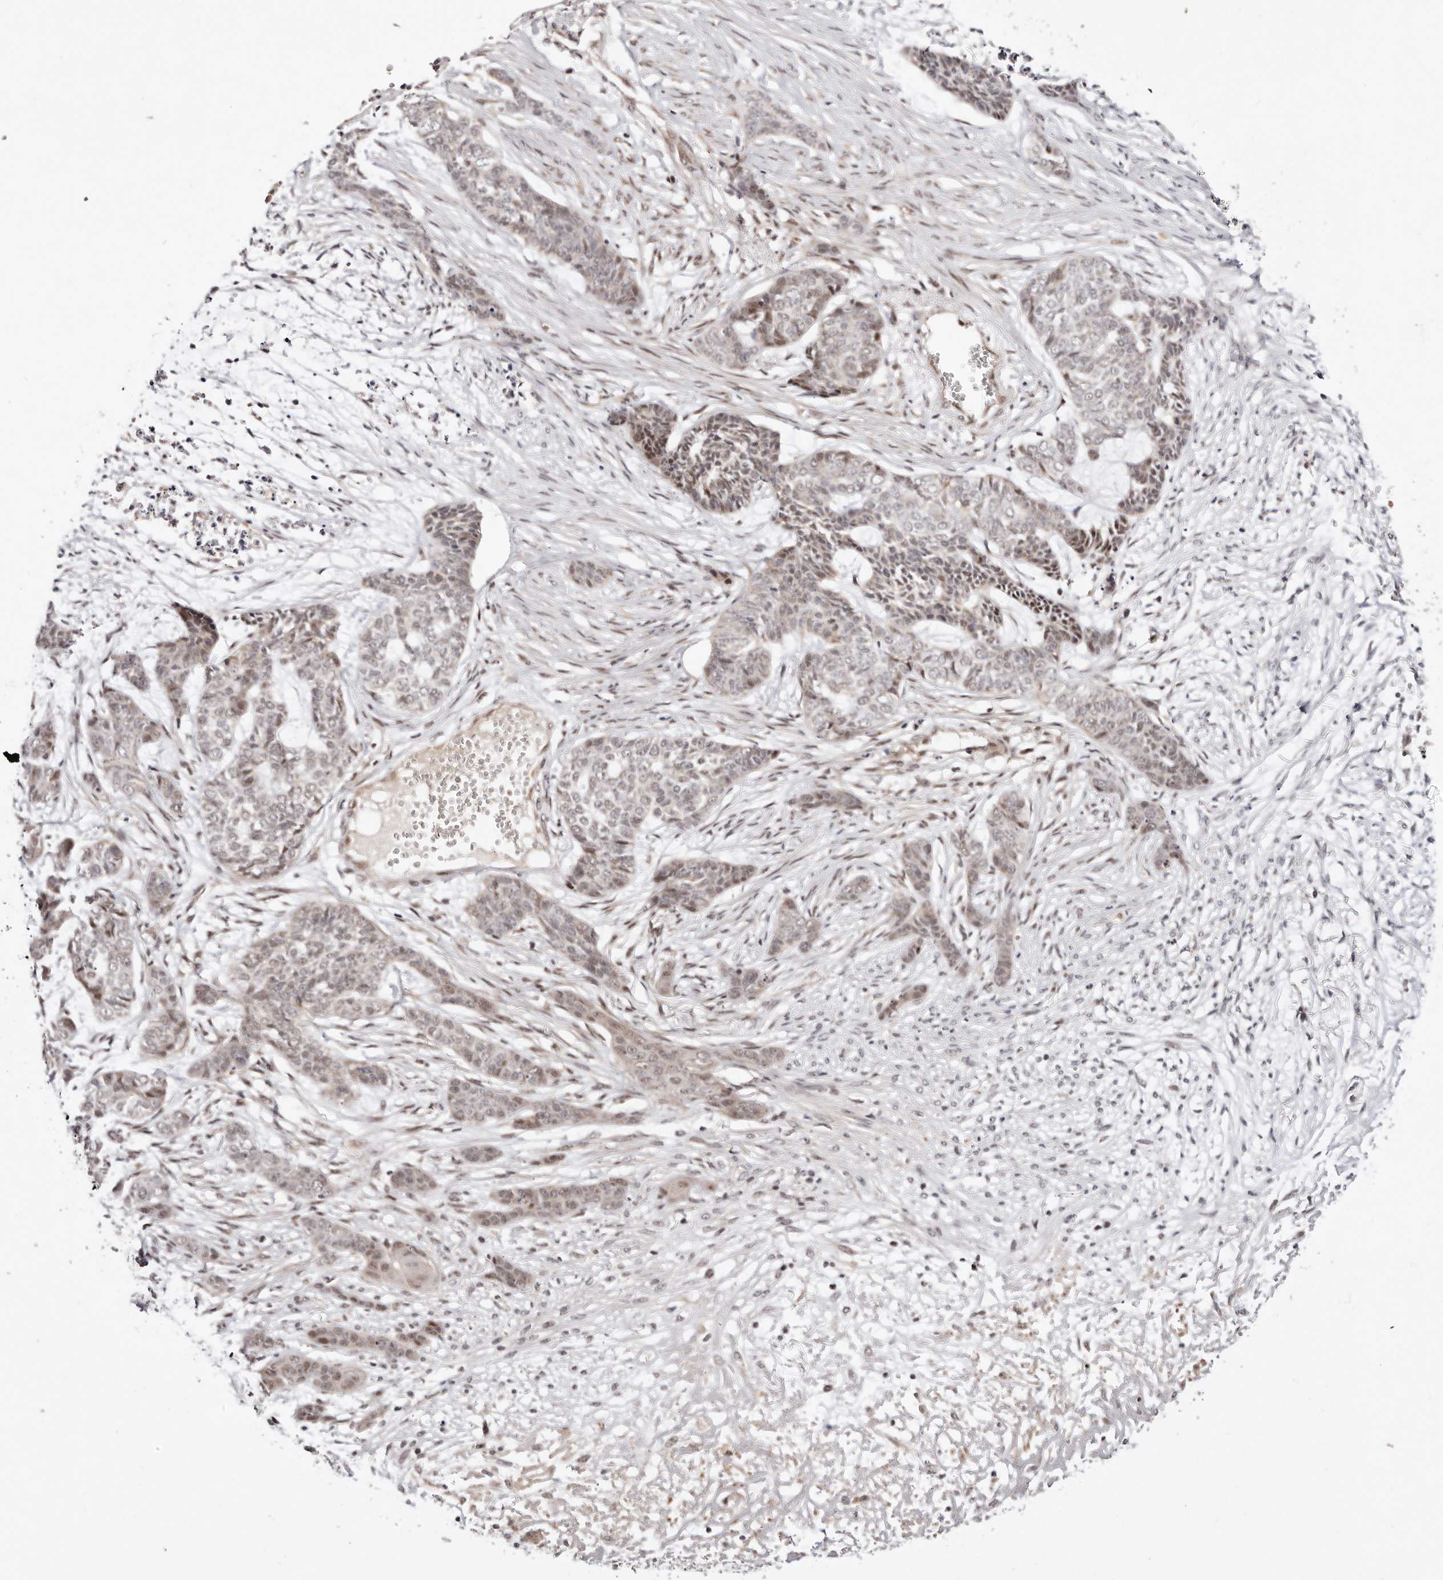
{"staining": {"intensity": "weak", "quantity": "25%-75%", "location": "nuclear"}, "tissue": "skin cancer", "cell_type": "Tumor cells", "image_type": "cancer", "snomed": [{"axis": "morphology", "description": "Basal cell carcinoma"}, {"axis": "topography", "description": "Skin"}], "caption": "Human skin basal cell carcinoma stained with a brown dye shows weak nuclear positive staining in about 25%-75% of tumor cells.", "gene": "WRN", "patient": {"sex": "female", "age": 64}}